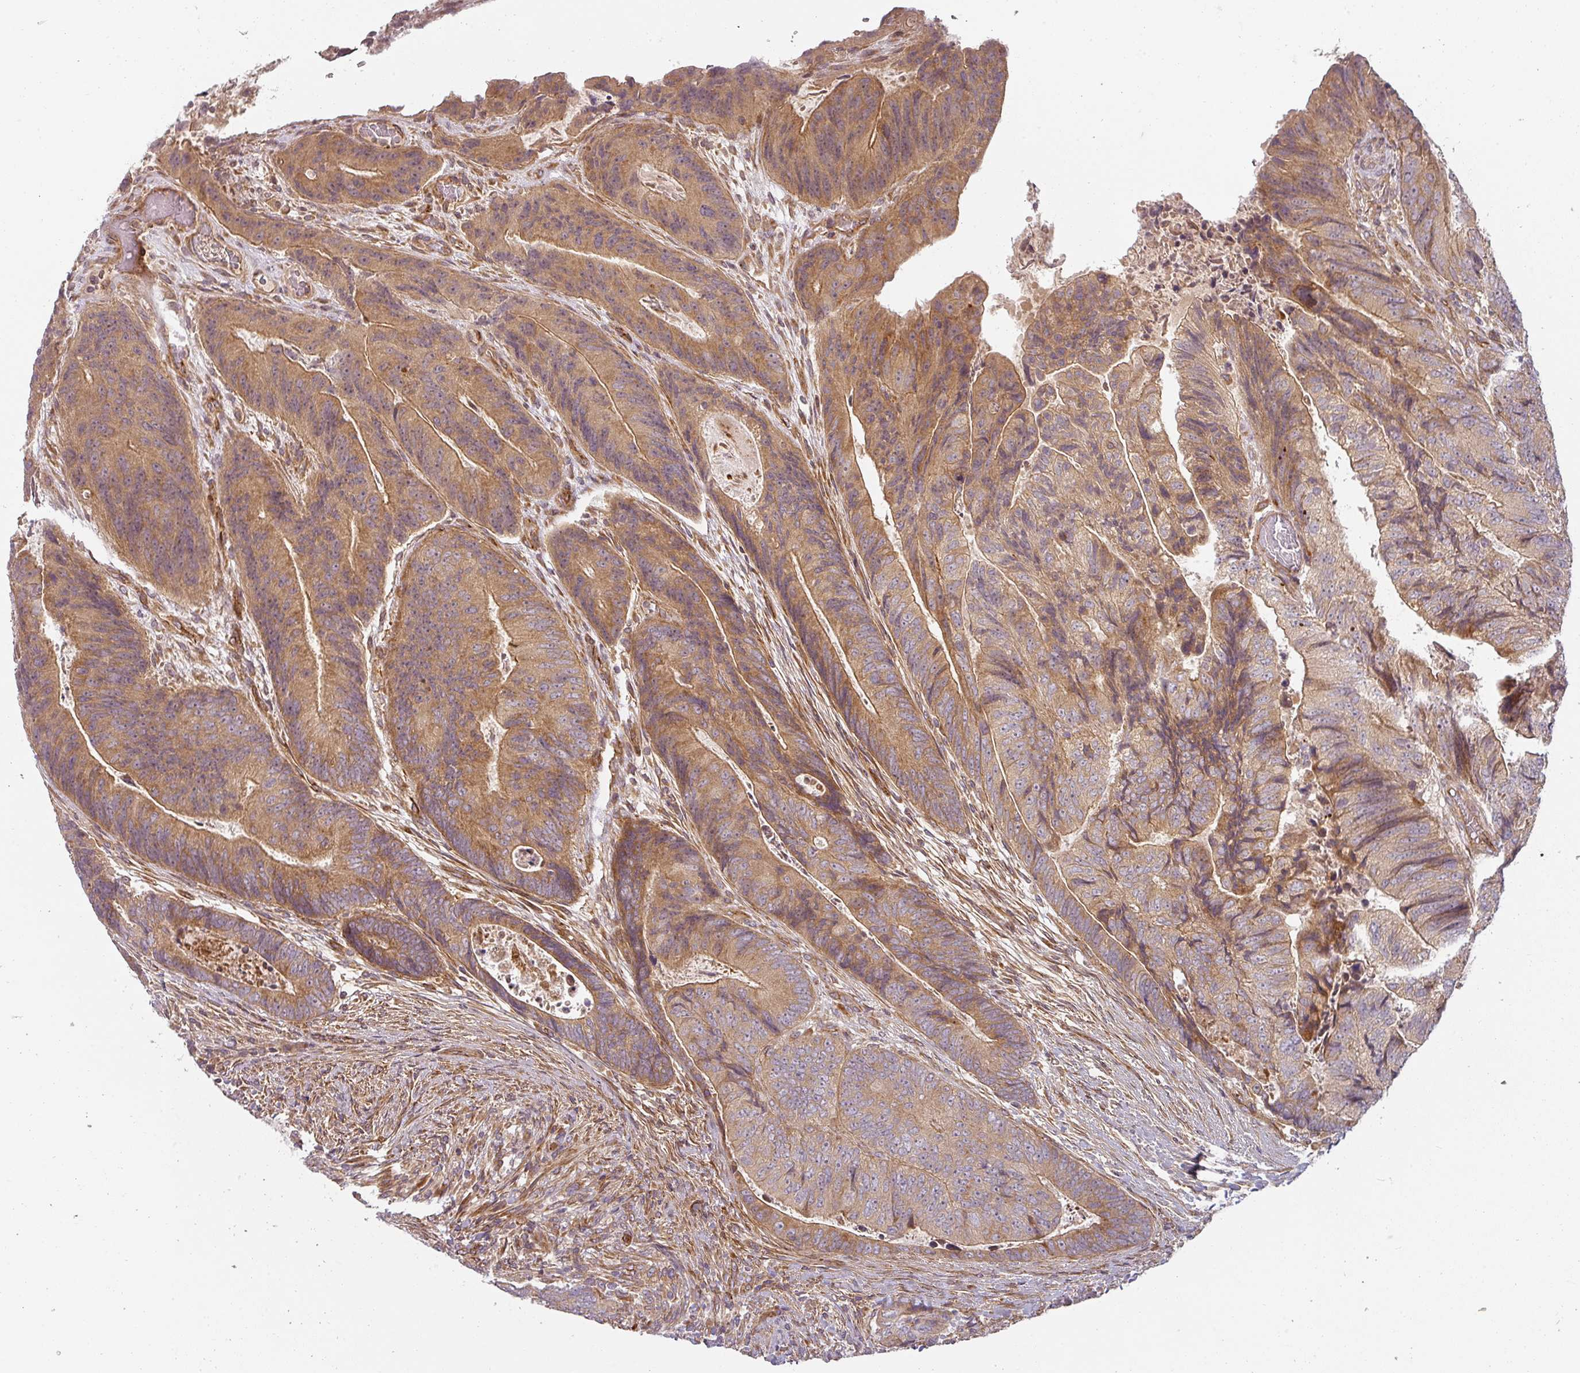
{"staining": {"intensity": "moderate", "quantity": ">75%", "location": "cytoplasmic/membranous"}, "tissue": "colorectal cancer", "cell_type": "Tumor cells", "image_type": "cancer", "snomed": [{"axis": "morphology", "description": "Adenocarcinoma, NOS"}, {"axis": "topography", "description": "Colon"}], "caption": "A photomicrograph of colorectal adenocarcinoma stained for a protein shows moderate cytoplasmic/membranous brown staining in tumor cells.", "gene": "CNOT1", "patient": {"sex": "female", "age": 67}}